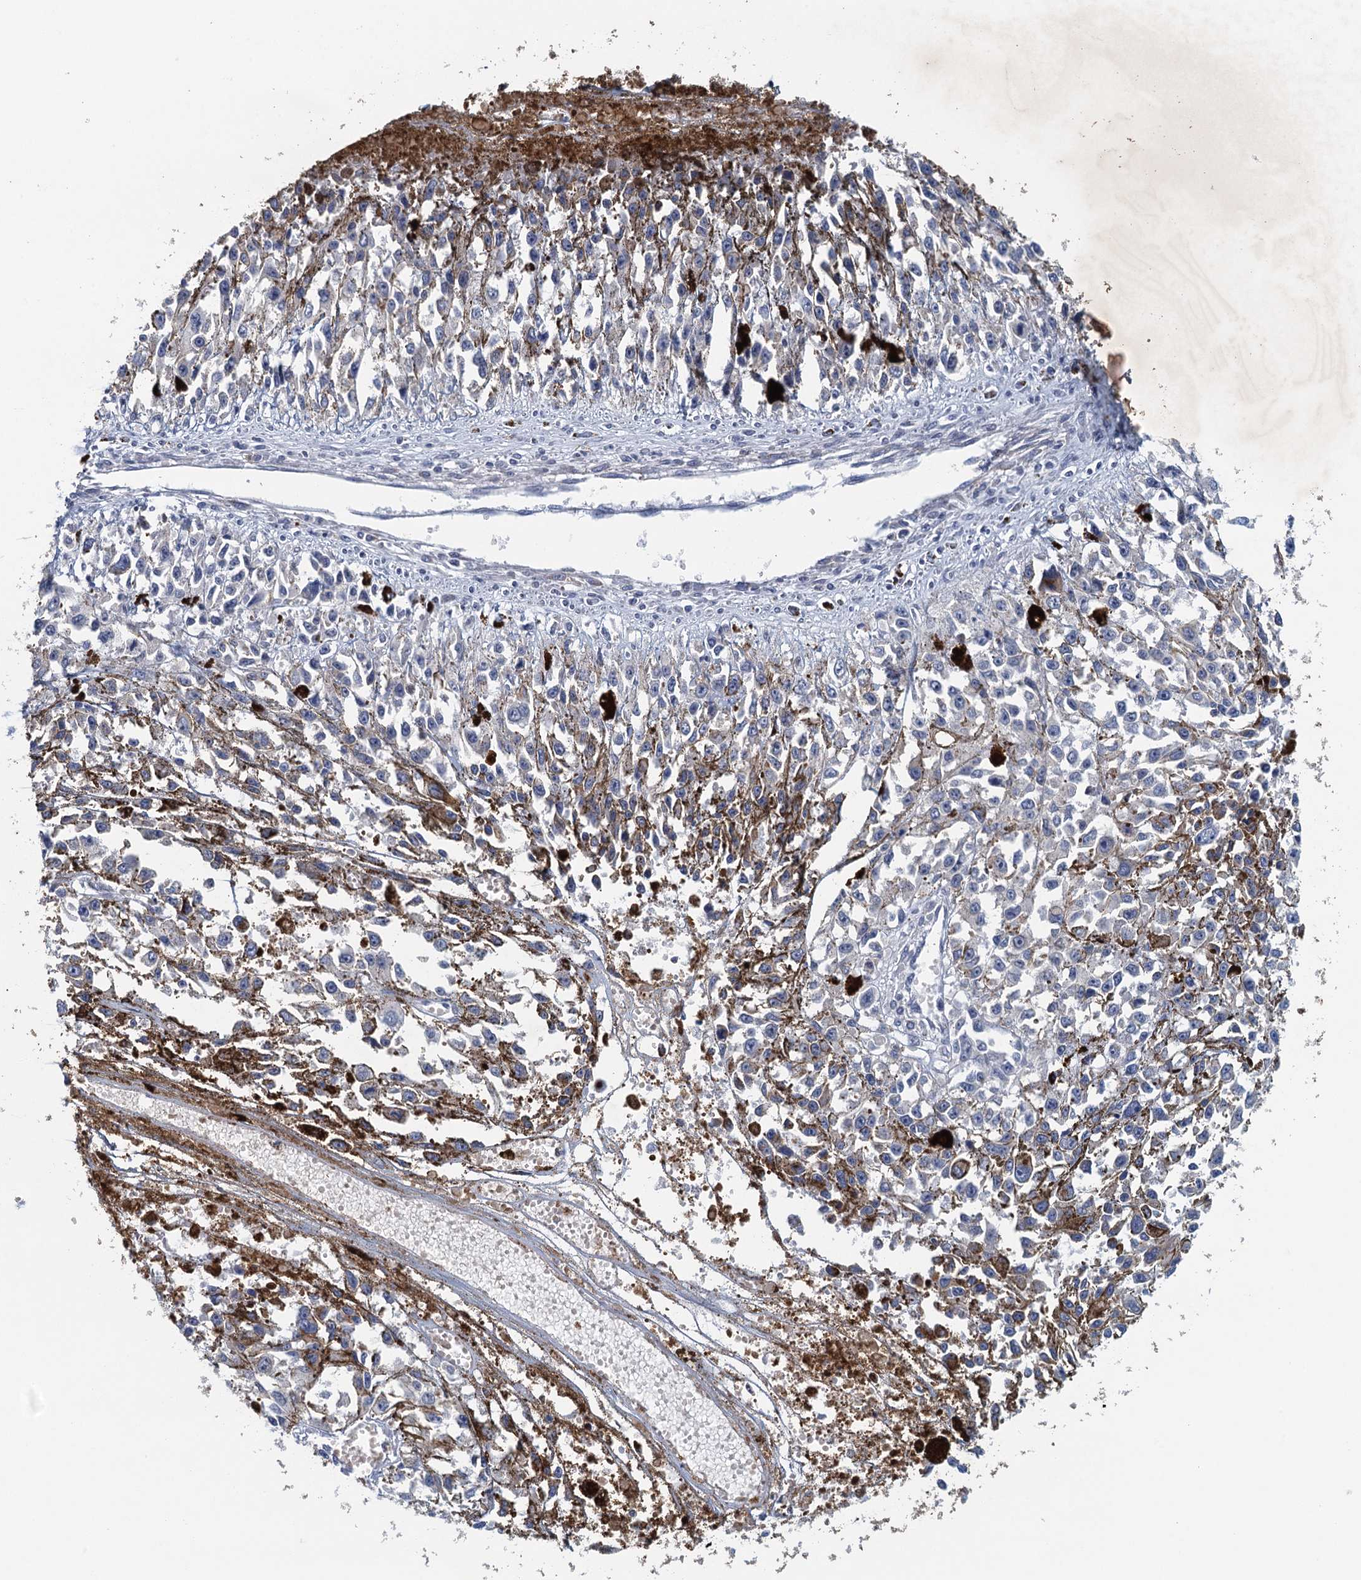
{"staining": {"intensity": "moderate", "quantity": "<25%", "location": "cytoplasmic/membranous"}, "tissue": "melanoma", "cell_type": "Tumor cells", "image_type": "cancer", "snomed": [{"axis": "morphology", "description": "Malignant melanoma, Metastatic site"}, {"axis": "topography", "description": "Lymph node"}], "caption": "About <25% of tumor cells in human malignant melanoma (metastatic site) exhibit moderate cytoplasmic/membranous protein staining as visualized by brown immunohistochemical staining.", "gene": "TPCN1", "patient": {"sex": "male", "age": 59}}